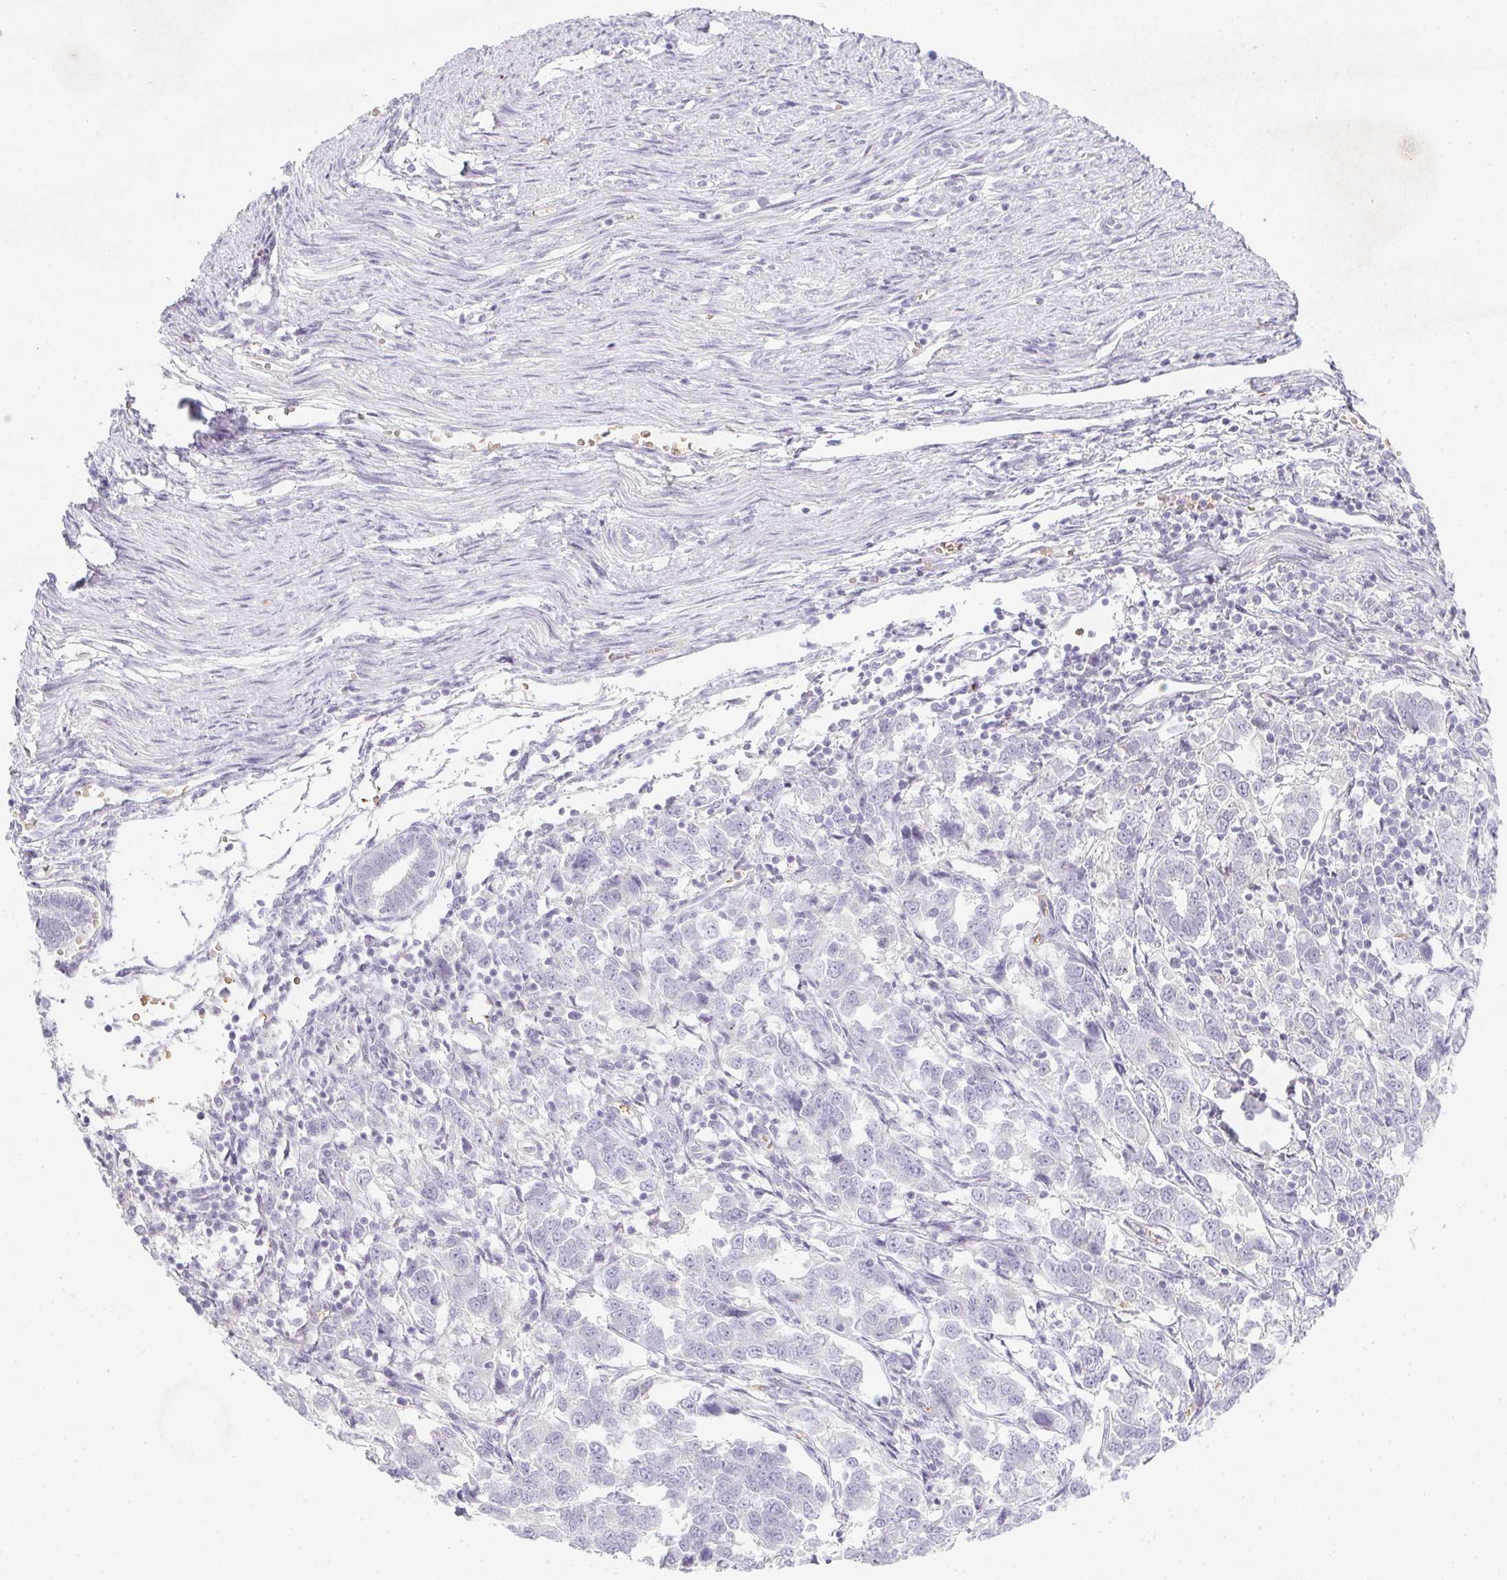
{"staining": {"intensity": "negative", "quantity": "none", "location": "none"}, "tissue": "endometrial cancer", "cell_type": "Tumor cells", "image_type": "cancer", "snomed": [{"axis": "morphology", "description": "Adenocarcinoma, NOS"}, {"axis": "topography", "description": "Endometrium"}], "caption": "Immunohistochemistry (IHC) of endometrial cancer (adenocarcinoma) shows no expression in tumor cells.", "gene": "DCD", "patient": {"sex": "female", "age": 43}}